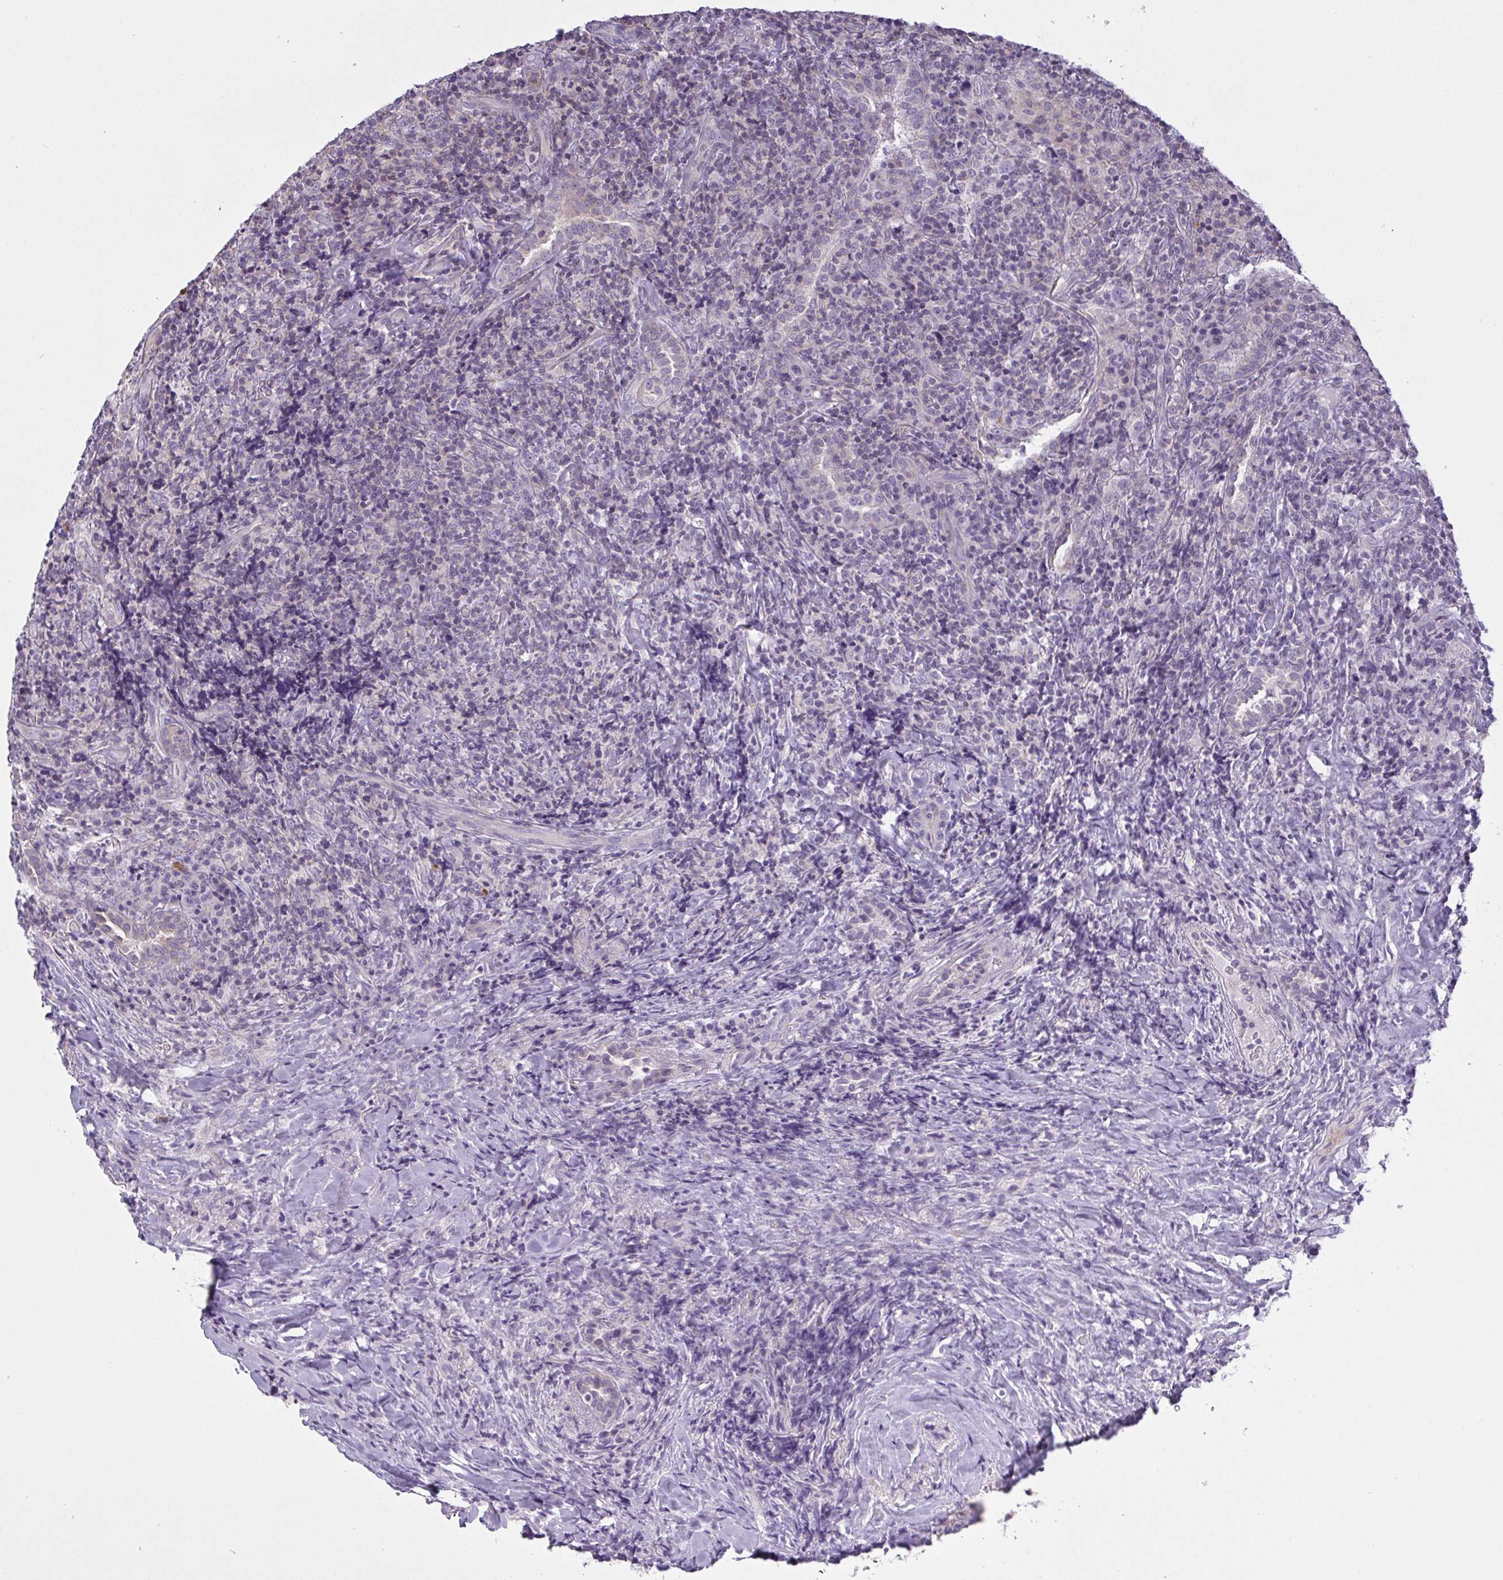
{"staining": {"intensity": "negative", "quantity": "none", "location": "none"}, "tissue": "lymphoma", "cell_type": "Tumor cells", "image_type": "cancer", "snomed": [{"axis": "morphology", "description": "Hodgkin's disease, NOS"}, {"axis": "topography", "description": "Lung"}], "caption": "Tumor cells show no significant protein positivity in lymphoma.", "gene": "GSDMB", "patient": {"sex": "male", "age": 17}}